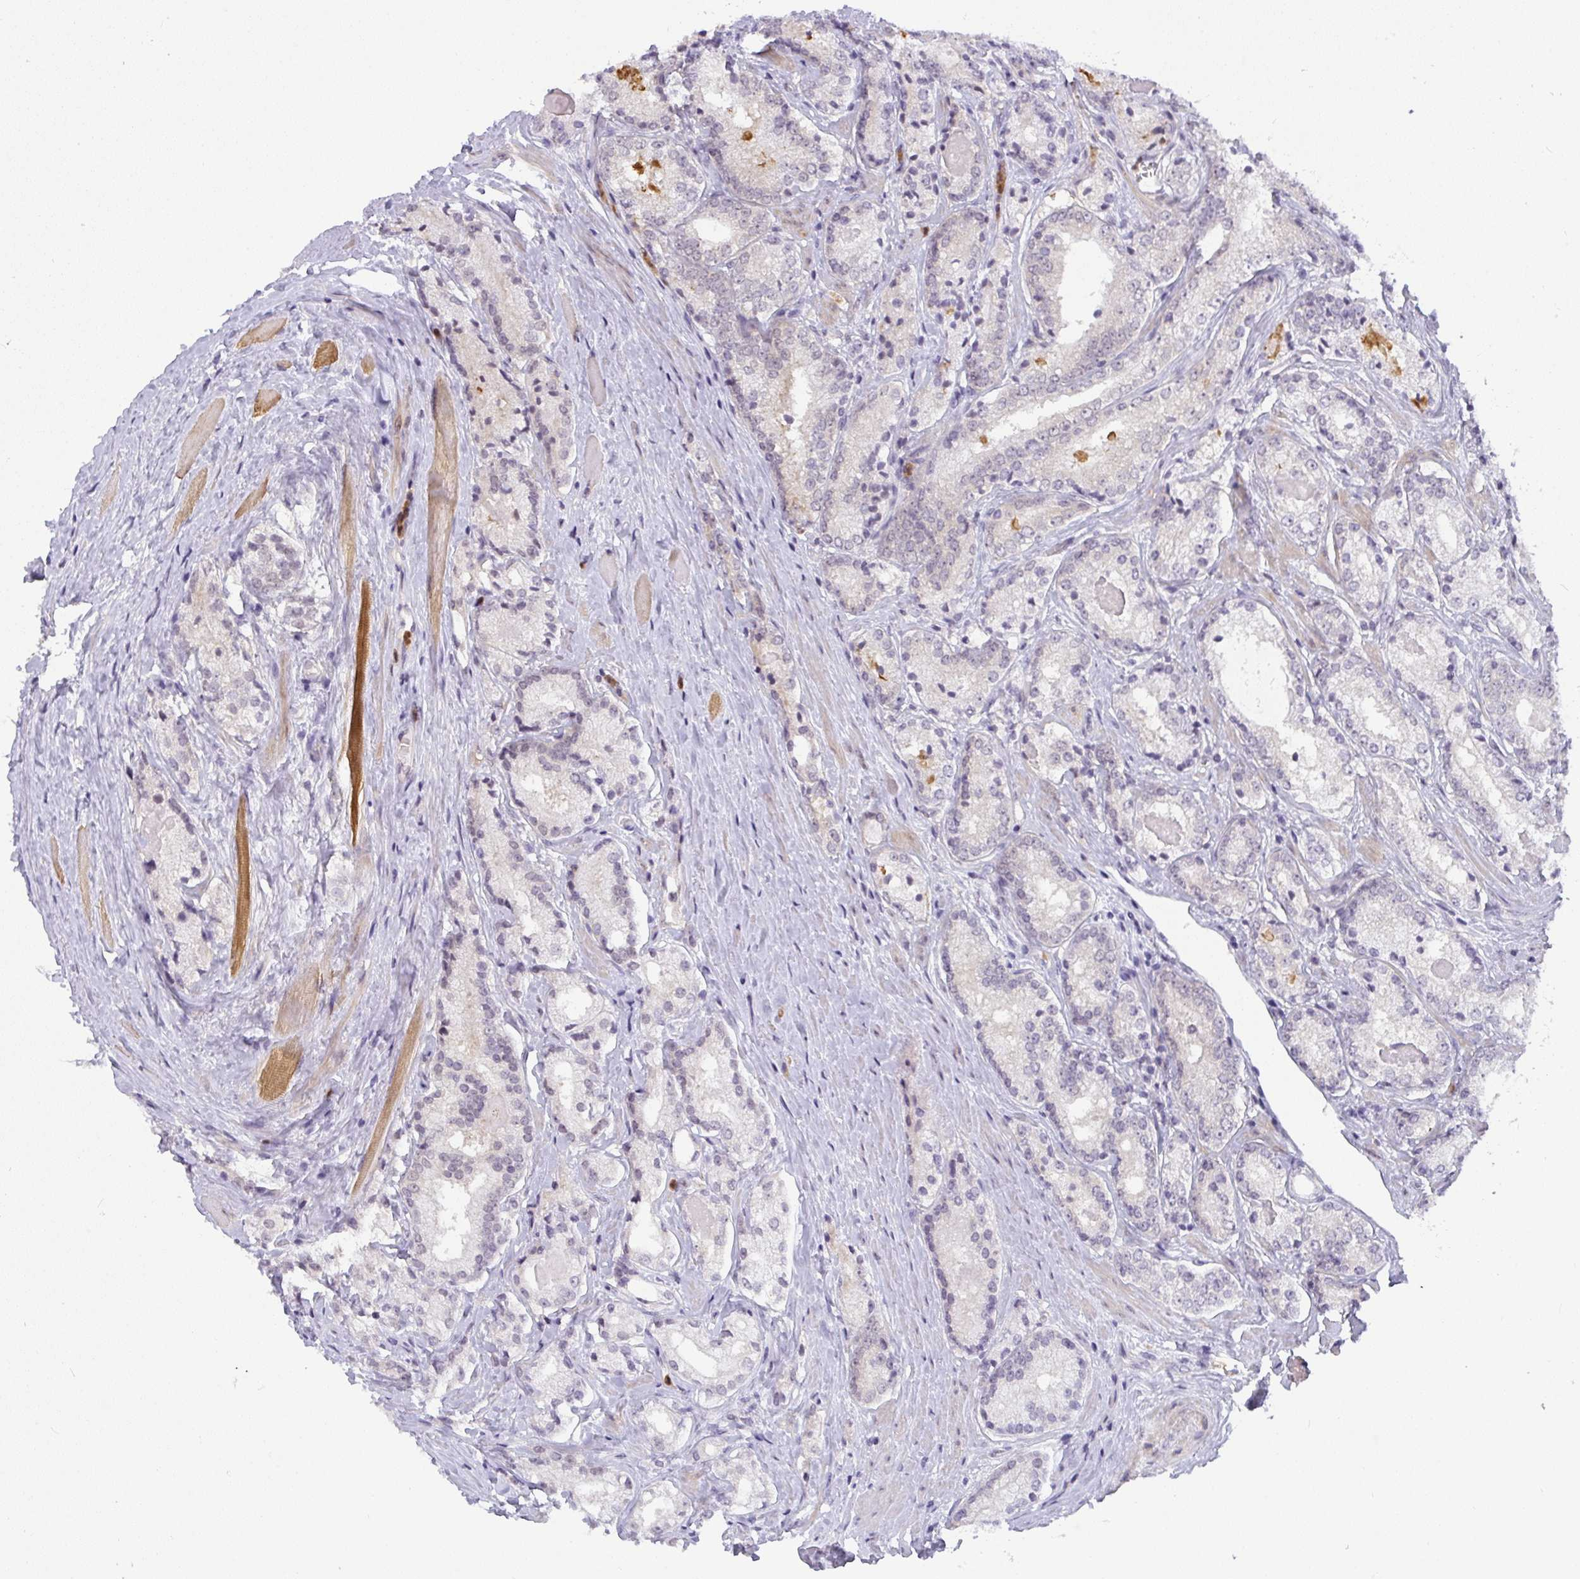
{"staining": {"intensity": "negative", "quantity": "none", "location": "none"}, "tissue": "prostate cancer", "cell_type": "Tumor cells", "image_type": "cancer", "snomed": [{"axis": "morphology", "description": "Adenocarcinoma, NOS"}, {"axis": "morphology", "description": "Adenocarcinoma, Low grade"}, {"axis": "topography", "description": "Prostate"}], "caption": "IHC micrograph of neoplastic tissue: prostate cancer (adenocarcinoma) stained with DAB (3,3'-diaminobenzidine) exhibits no significant protein staining in tumor cells.", "gene": "DZIP1", "patient": {"sex": "male", "age": 68}}